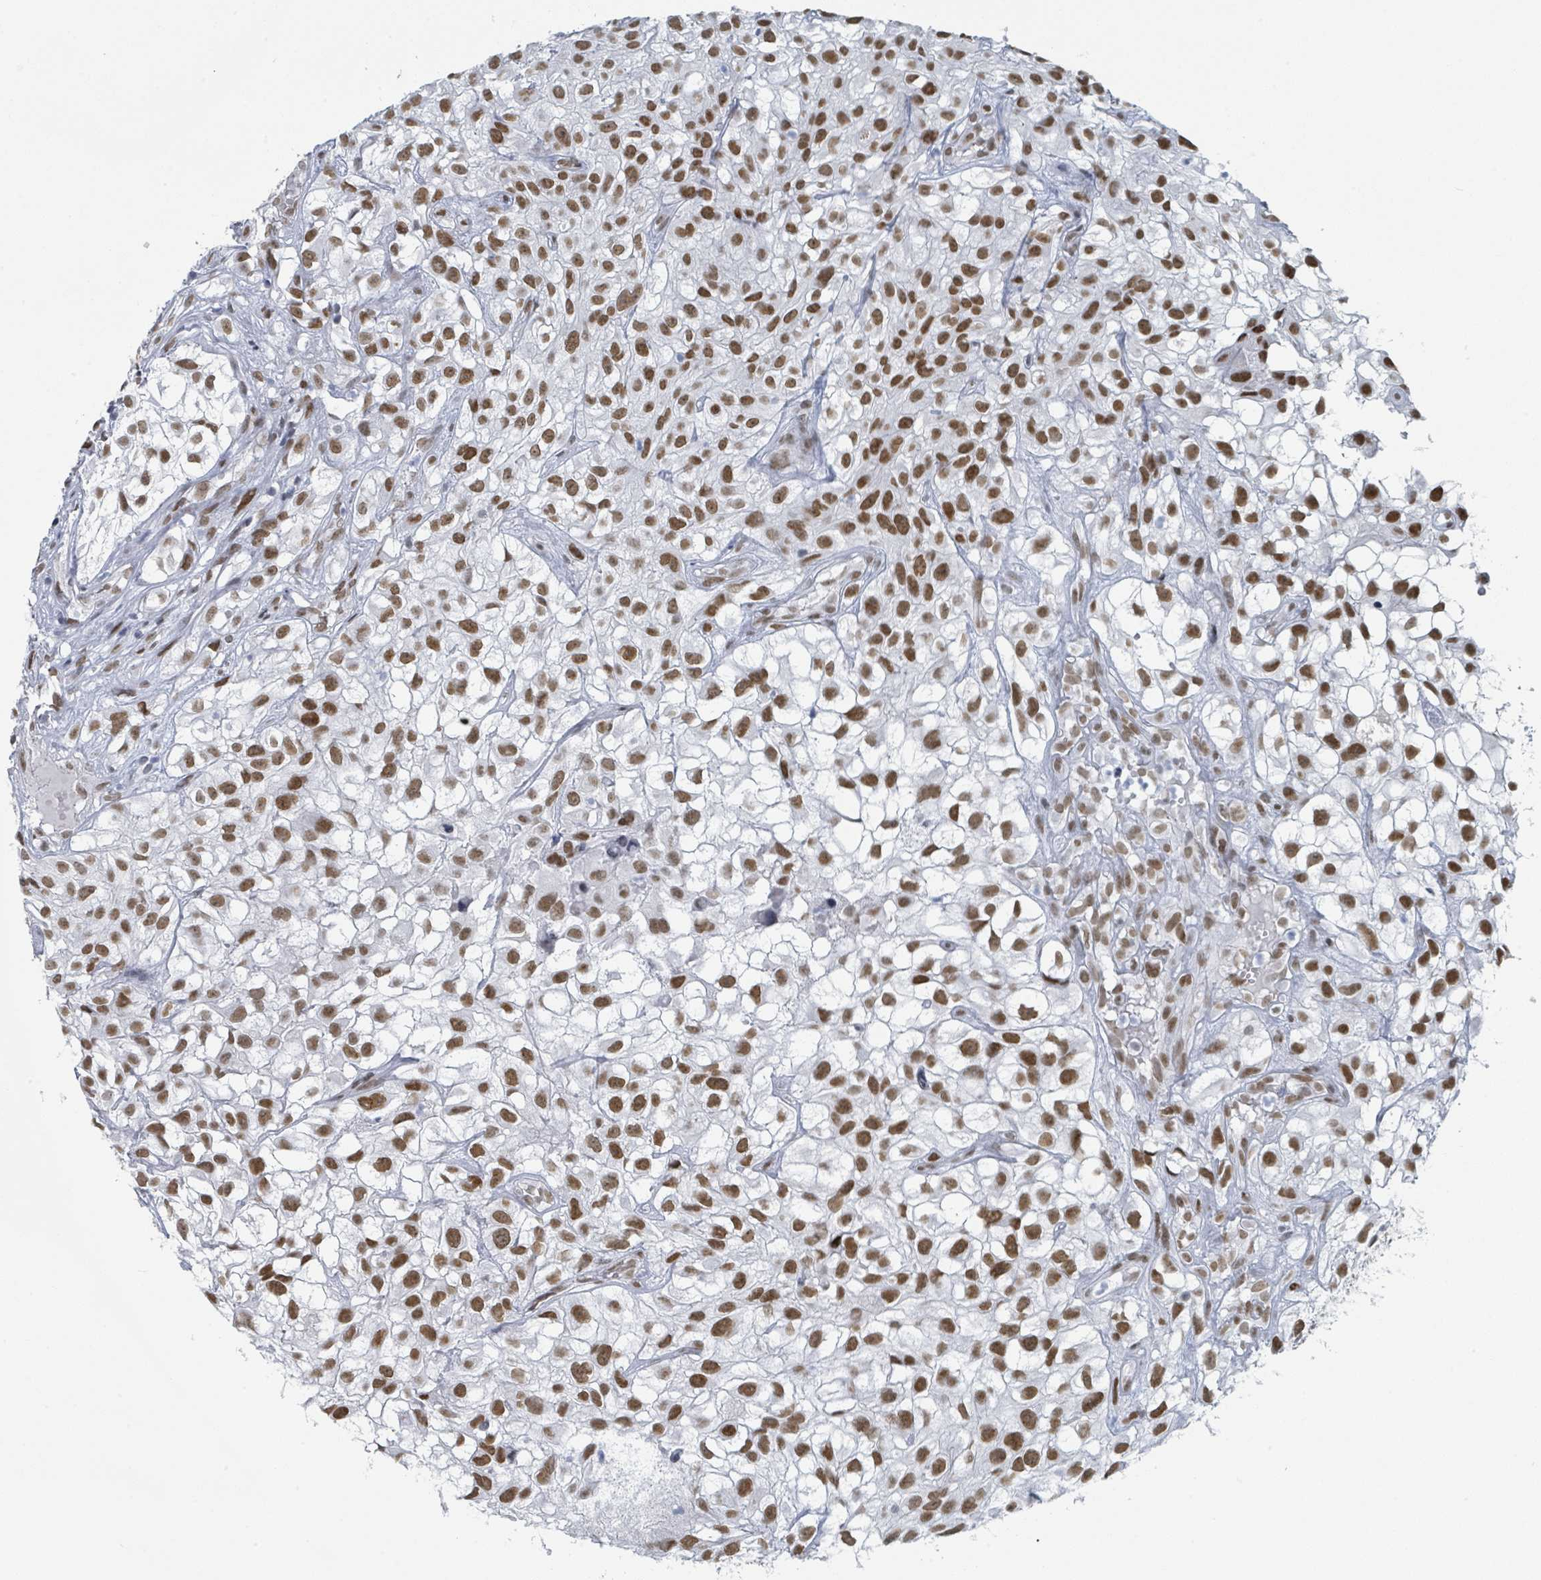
{"staining": {"intensity": "moderate", "quantity": ">75%", "location": "nuclear"}, "tissue": "urothelial cancer", "cell_type": "Tumor cells", "image_type": "cancer", "snomed": [{"axis": "morphology", "description": "Urothelial carcinoma, High grade"}, {"axis": "topography", "description": "Urinary bladder"}], "caption": "DAB immunohistochemical staining of high-grade urothelial carcinoma exhibits moderate nuclear protein positivity in approximately >75% of tumor cells.", "gene": "EHMT2", "patient": {"sex": "male", "age": 56}}